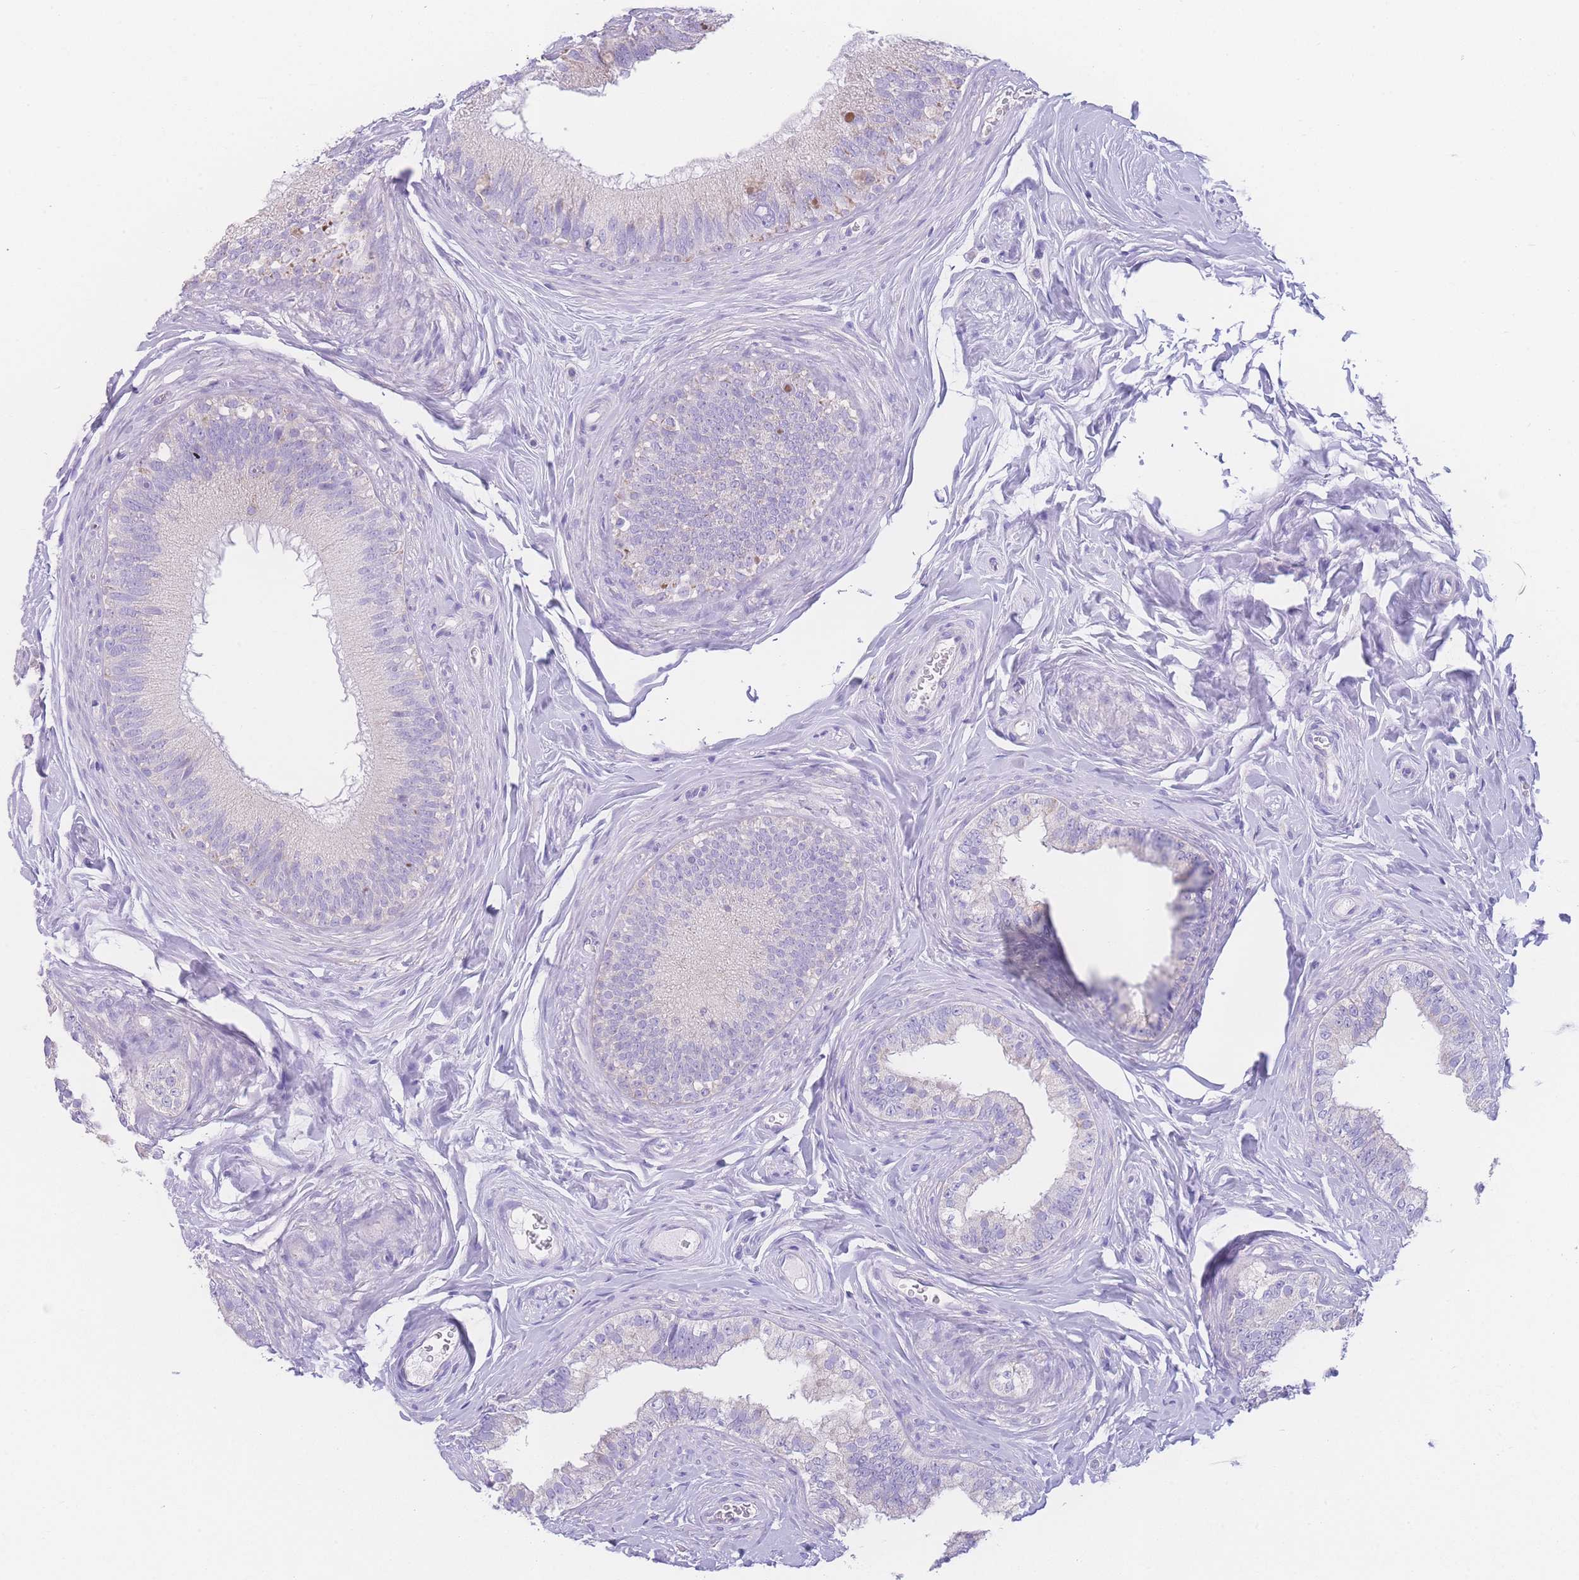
{"staining": {"intensity": "negative", "quantity": "none", "location": "none"}, "tissue": "epididymis", "cell_type": "Glandular cells", "image_type": "normal", "snomed": [{"axis": "morphology", "description": "Normal tissue, NOS"}, {"axis": "topography", "description": "Epididymis"}], "caption": "The immunohistochemistry photomicrograph has no significant staining in glandular cells of epididymis. (DAB immunohistochemistry (IHC), high magnification).", "gene": "NBEAL1", "patient": {"sex": "male", "age": 38}}